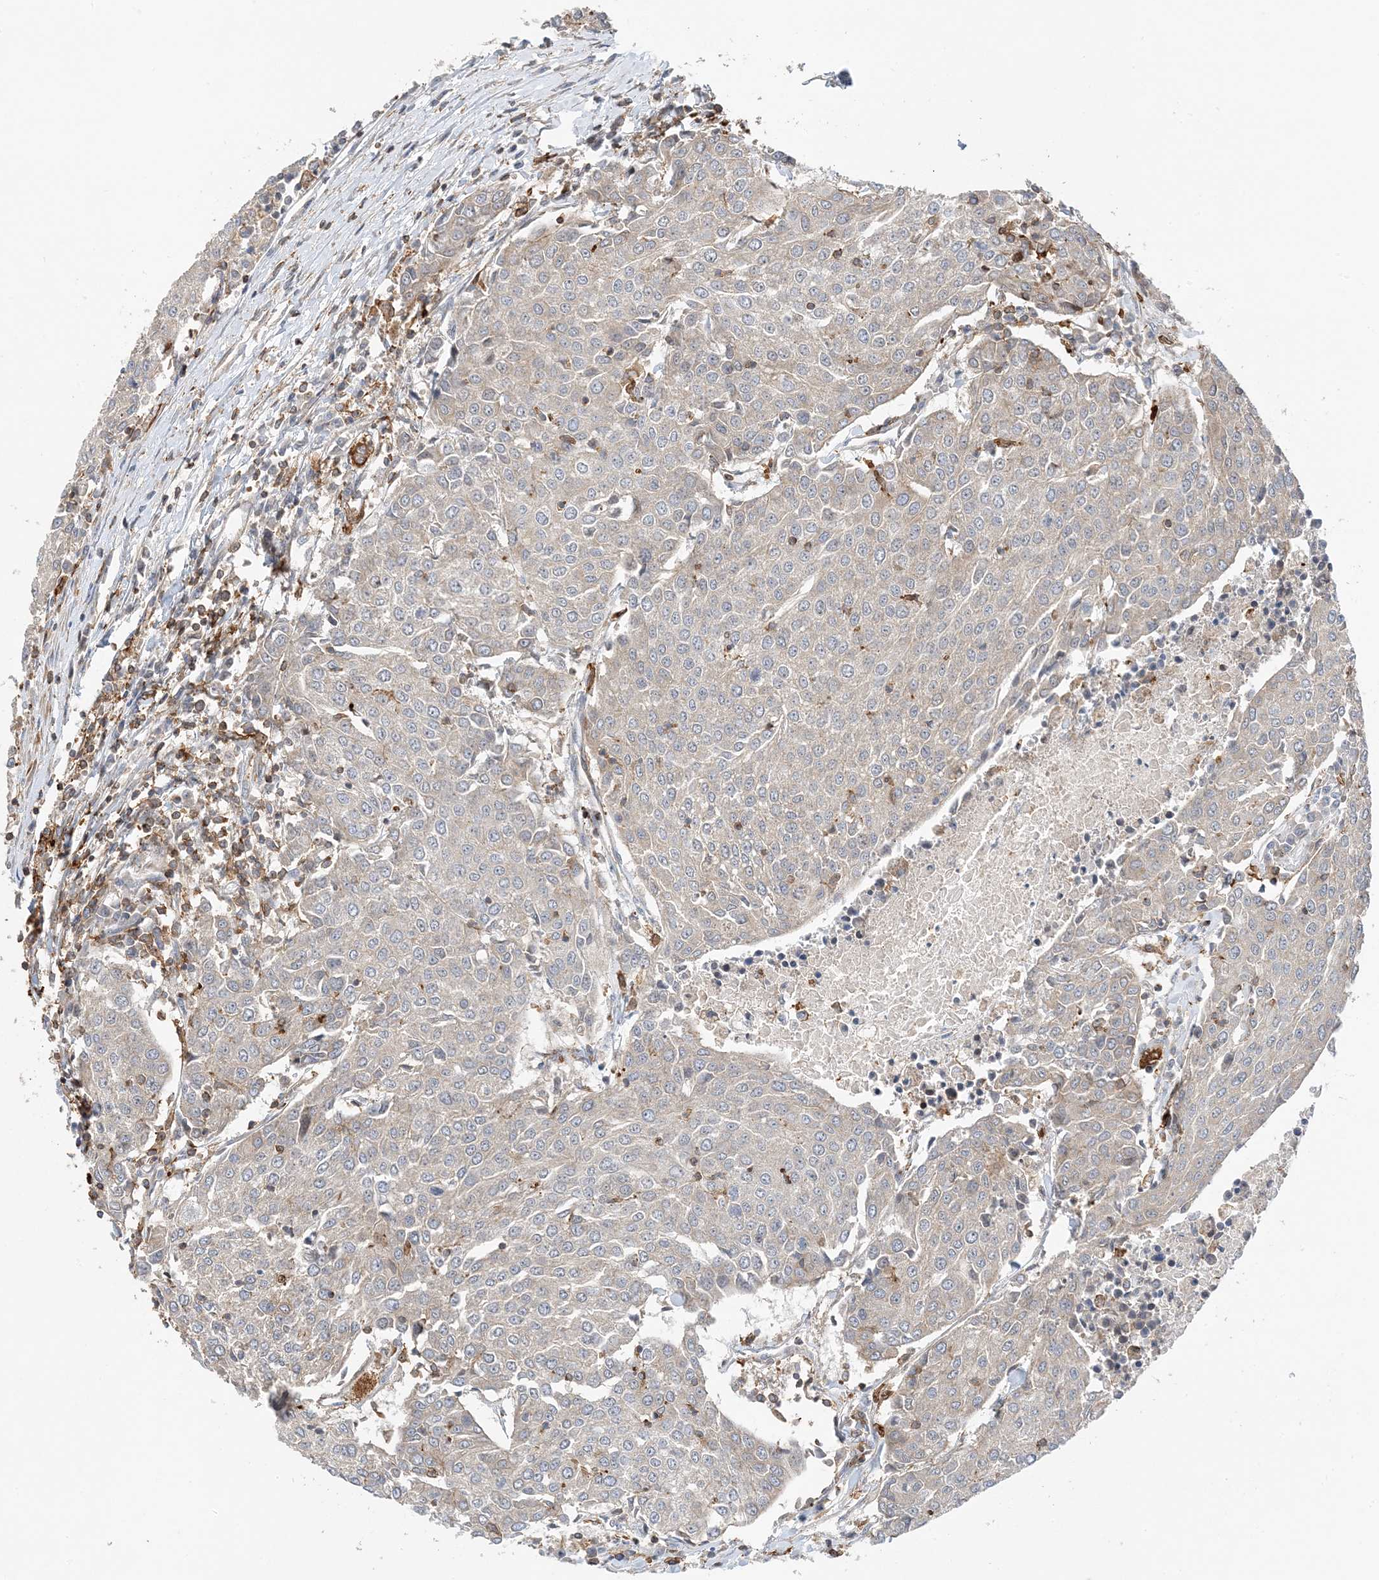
{"staining": {"intensity": "negative", "quantity": "none", "location": "none"}, "tissue": "urothelial cancer", "cell_type": "Tumor cells", "image_type": "cancer", "snomed": [{"axis": "morphology", "description": "Urothelial carcinoma, High grade"}, {"axis": "topography", "description": "Urinary bladder"}], "caption": "Tumor cells show no significant positivity in urothelial cancer.", "gene": "TATDN3", "patient": {"sex": "female", "age": 85}}